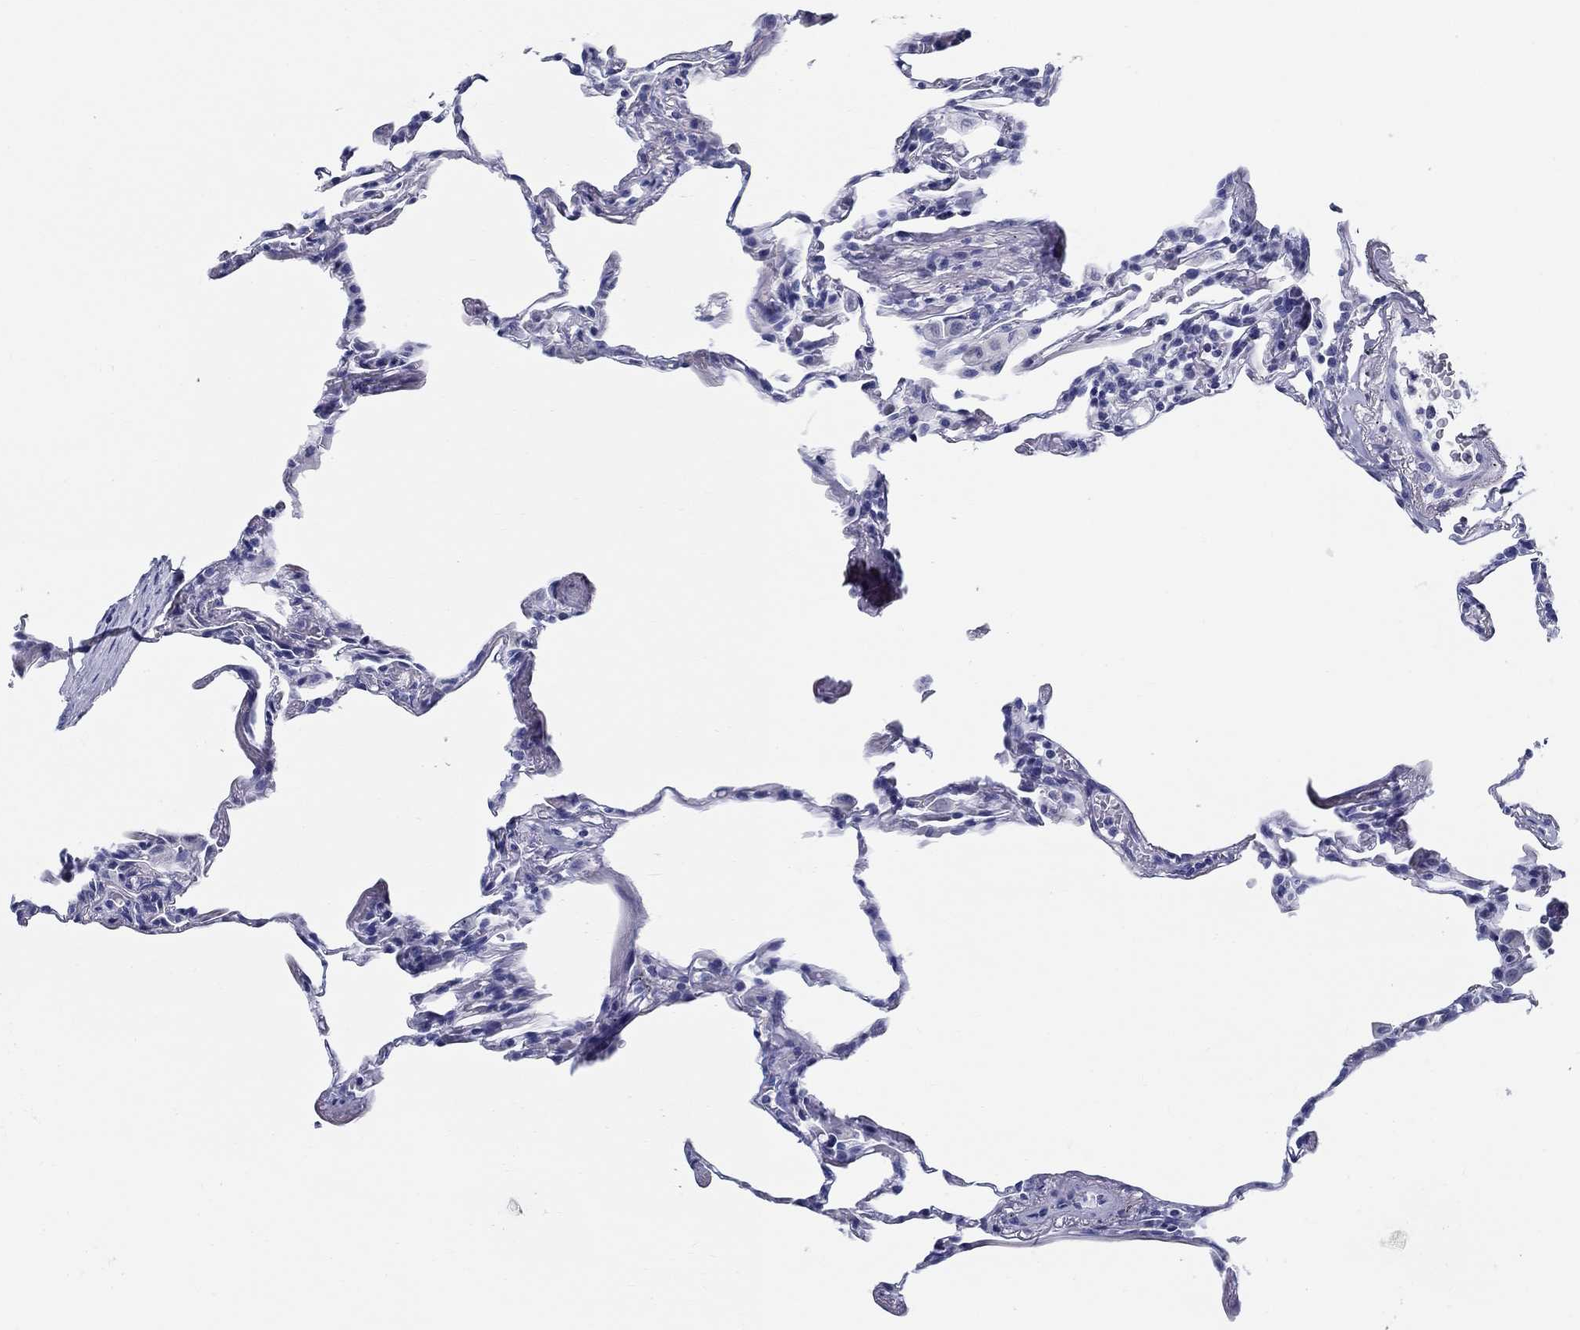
{"staining": {"intensity": "negative", "quantity": "none", "location": "none"}, "tissue": "lung", "cell_type": "Alveolar cells", "image_type": "normal", "snomed": [{"axis": "morphology", "description": "Normal tissue, NOS"}, {"axis": "topography", "description": "Lung"}], "caption": "Immunohistochemistry micrograph of unremarkable lung: lung stained with DAB (3,3'-diaminobenzidine) reveals no significant protein staining in alveolar cells.", "gene": "LAMP5", "patient": {"sex": "female", "age": 57}}